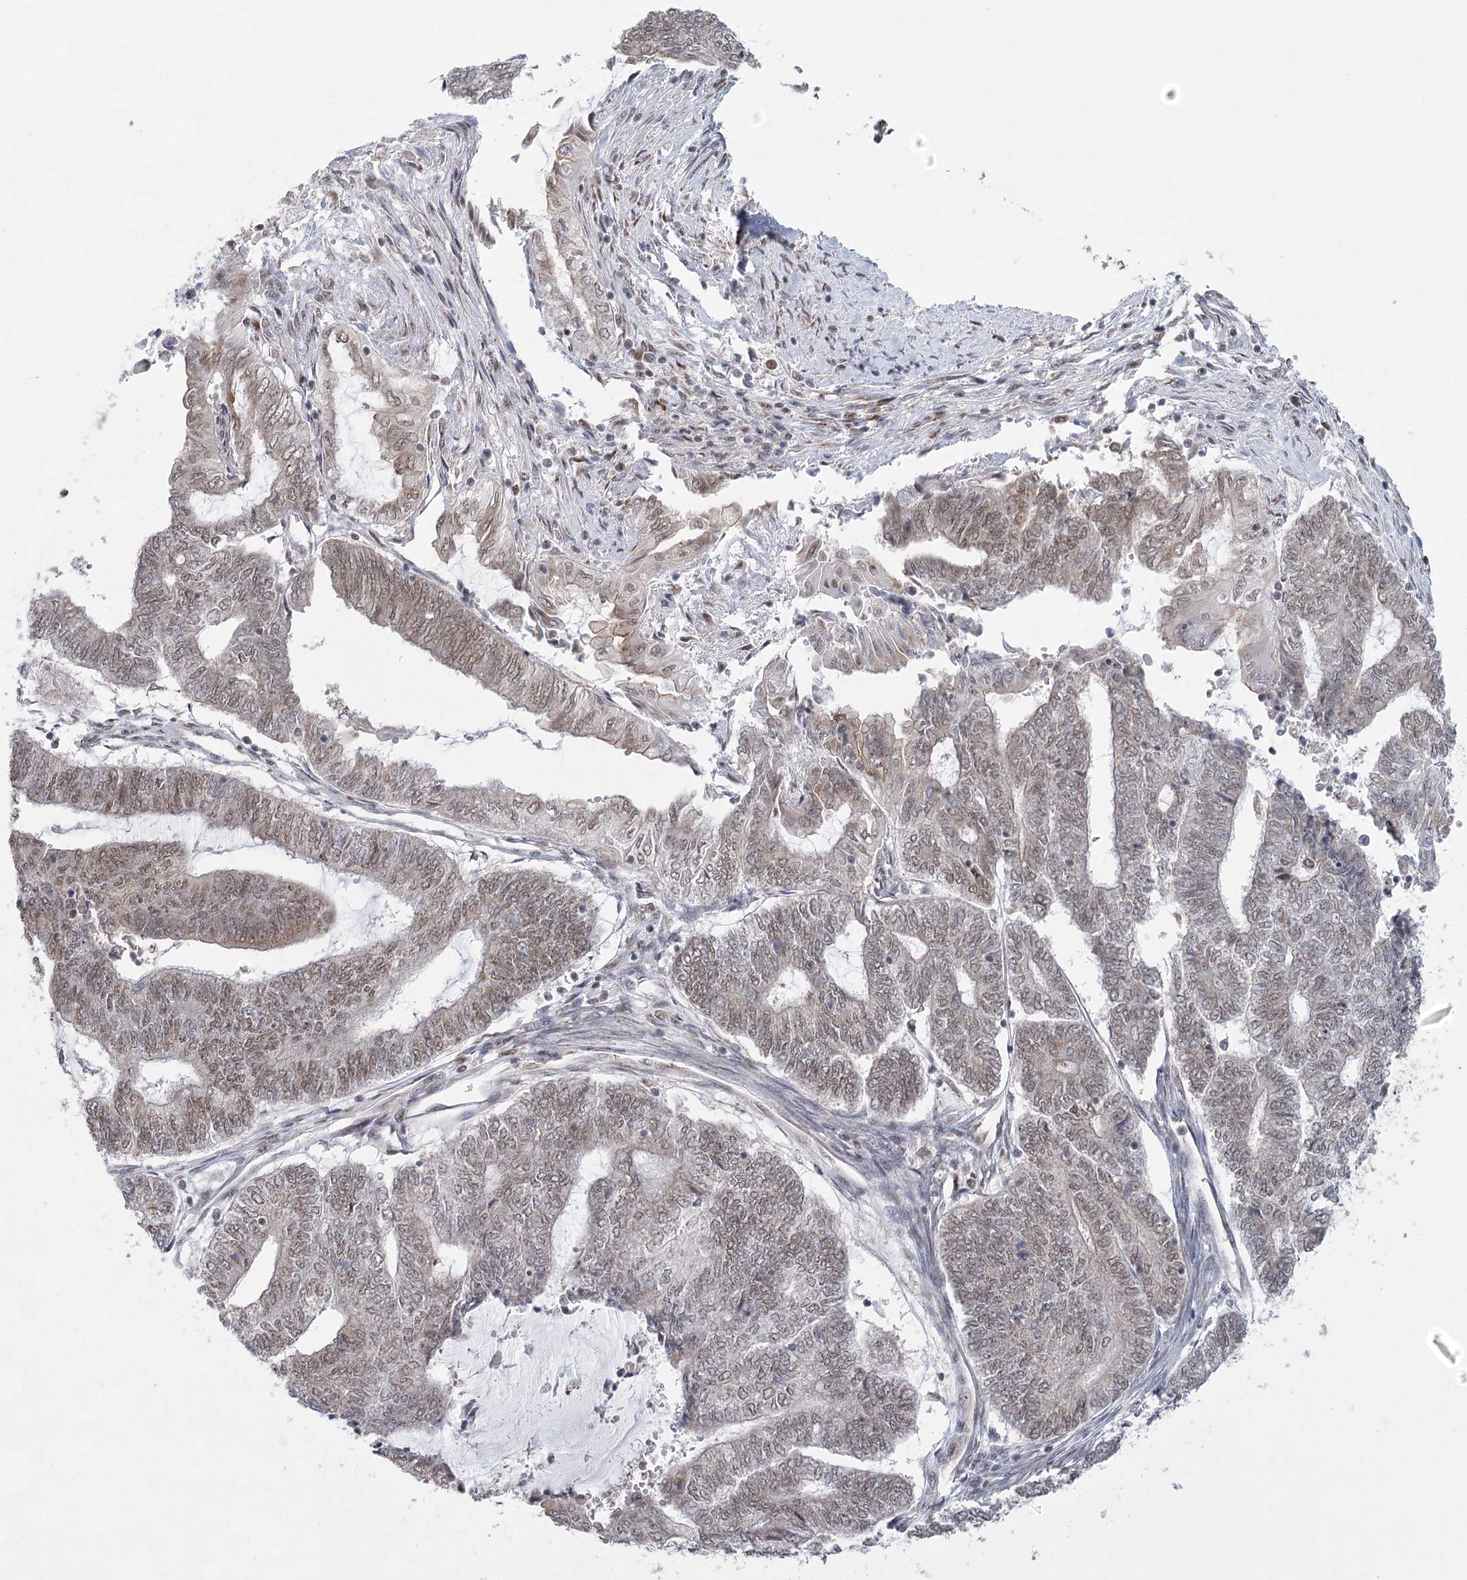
{"staining": {"intensity": "weak", "quantity": "25%-75%", "location": "nuclear"}, "tissue": "endometrial cancer", "cell_type": "Tumor cells", "image_type": "cancer", "snomed": [{"axis": "morphology", "description": "Adenocarcinoma, NOS"}, {"axis": "topography", "description": "Uterus"}, {"axis": "topography", "description": "Endometrium"}], "caption": "This micrograph reveals immunohistochemistry (IHC) staining of adenocarcinoma (endometrial), with low weak nuclear positivity in approximately 25%-75% of tumor cells.", "gene": "ZCCHC8", "patient": {"sex": "female", "age": 70}}